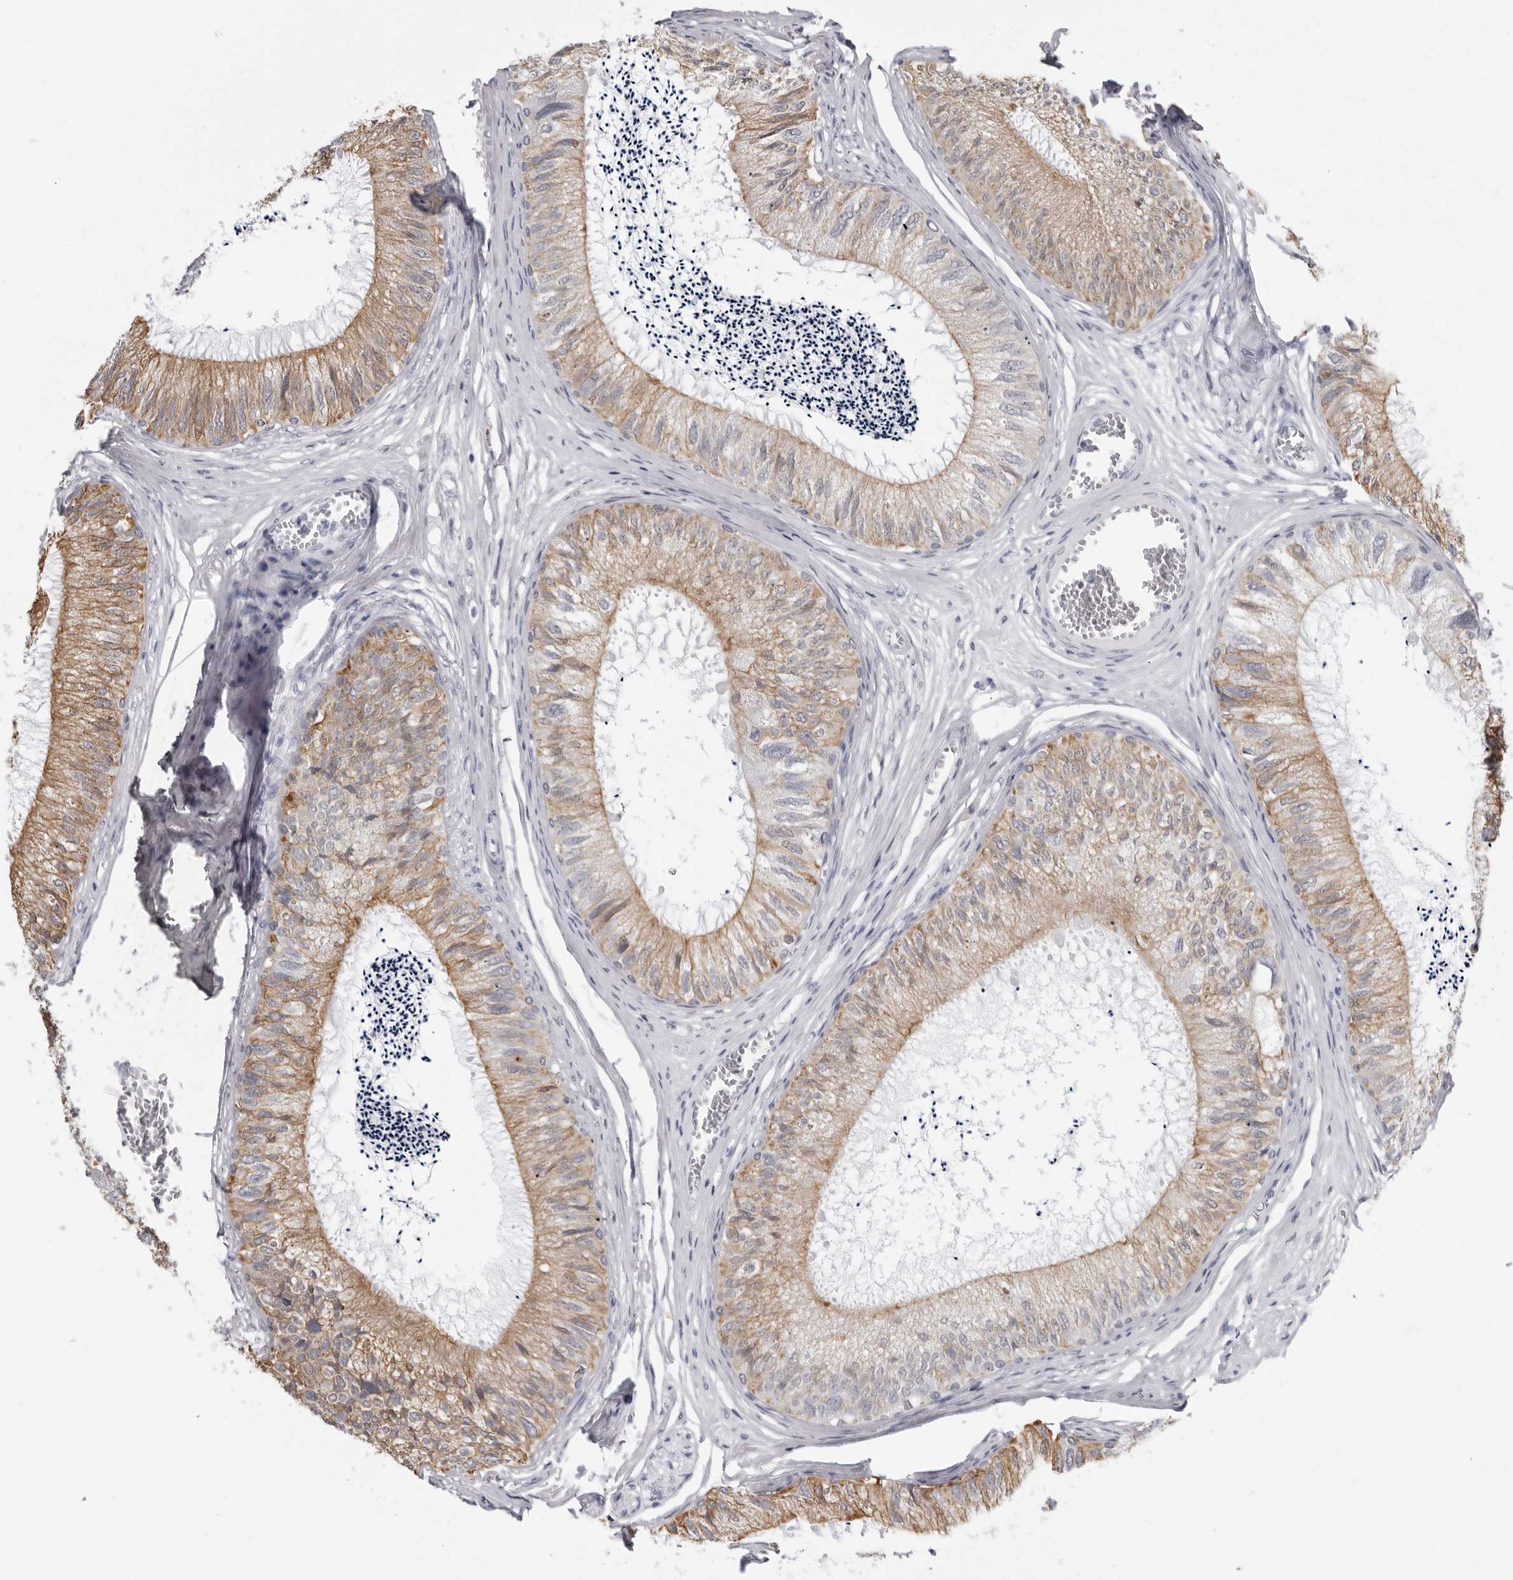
{"staining": {"intensity": "strong", "quantity": ">75%", "location": "cytoplasmic/membranous"}, "tissue": "epididymis", "cell_type": "Glandular cells", "image_type": "normal", "snomed": [{"axis": "morphology", "description": "Normal tissue, NOS"}, {"axis": "topography", "description": "Epididymis"}], "caption": "High-magnification brightfield microscopy of normal epididymis stained with DAB (brown) and counterstained with hematoxylin (blue). glandular cells exhibit strong cytoplasmic/membranous staining is seen in approximately>75% of cells. Nuclei are stained in blue.", "gene": "SERPINF2", "patient": {"sex": "male", "age": 79}}